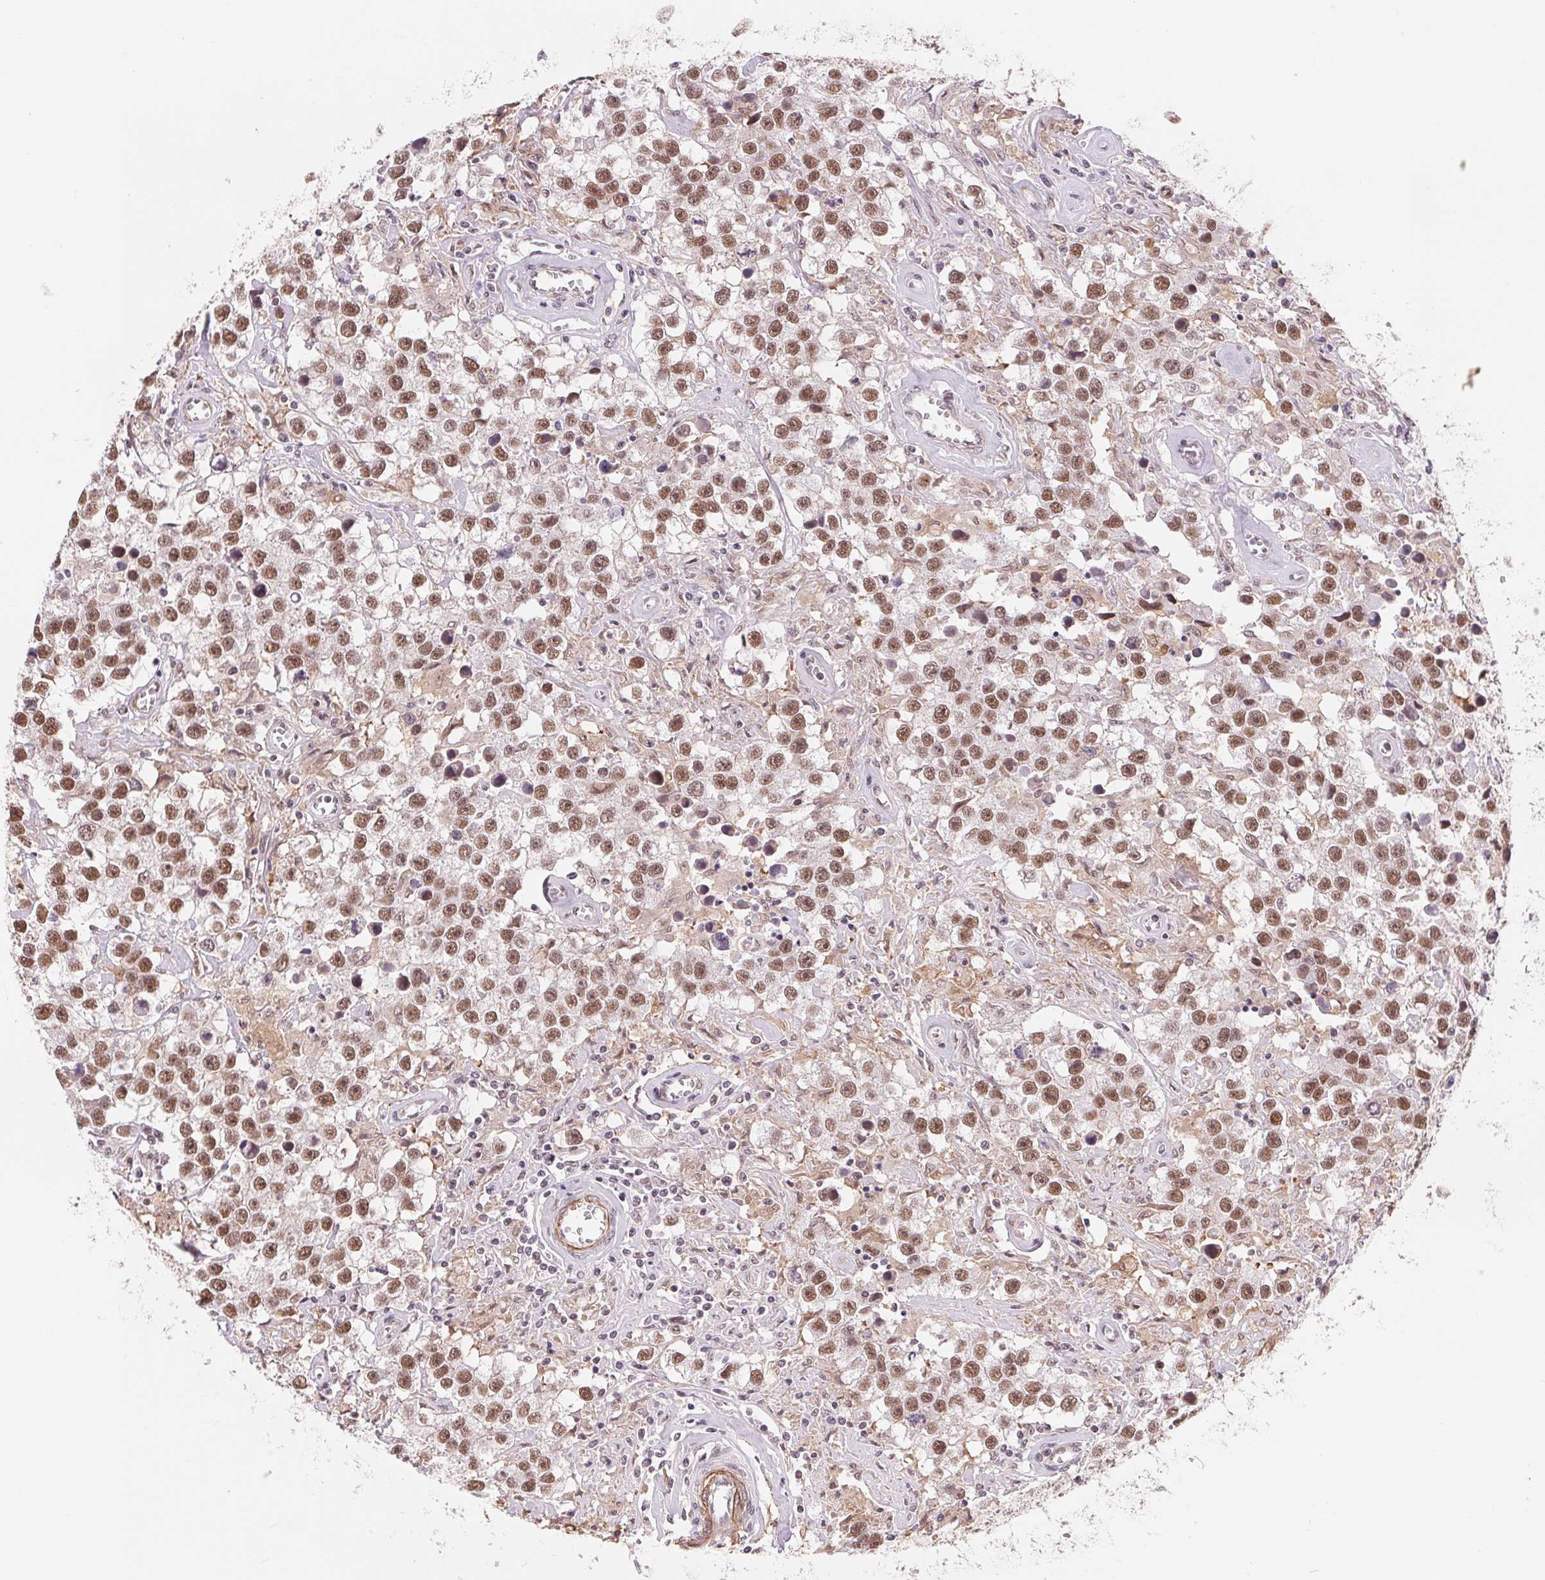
{"staining": {"intensity": "moderate", "quantity": ">75%", "location": "nuclear"}, "tissue": "testis cancer", "cell_type": "Tumor cells", "image_type": "cancer", "snomed": [{"axis": "morphology", "description": "Seminoma, NOS"}, {"axis": "topography", "description": "Testis"}], "caption": "Immunohistochemistry micrograph of neoplastic tissue: testis seminoma stained using IHC demonstrates medium levels of moderate protein expression localized specifically in the nuclear of tumor cells, appearing as a nuclear brown color.", "gene": "BCAT1", "patient": {"sex": "male", "age": 43}}